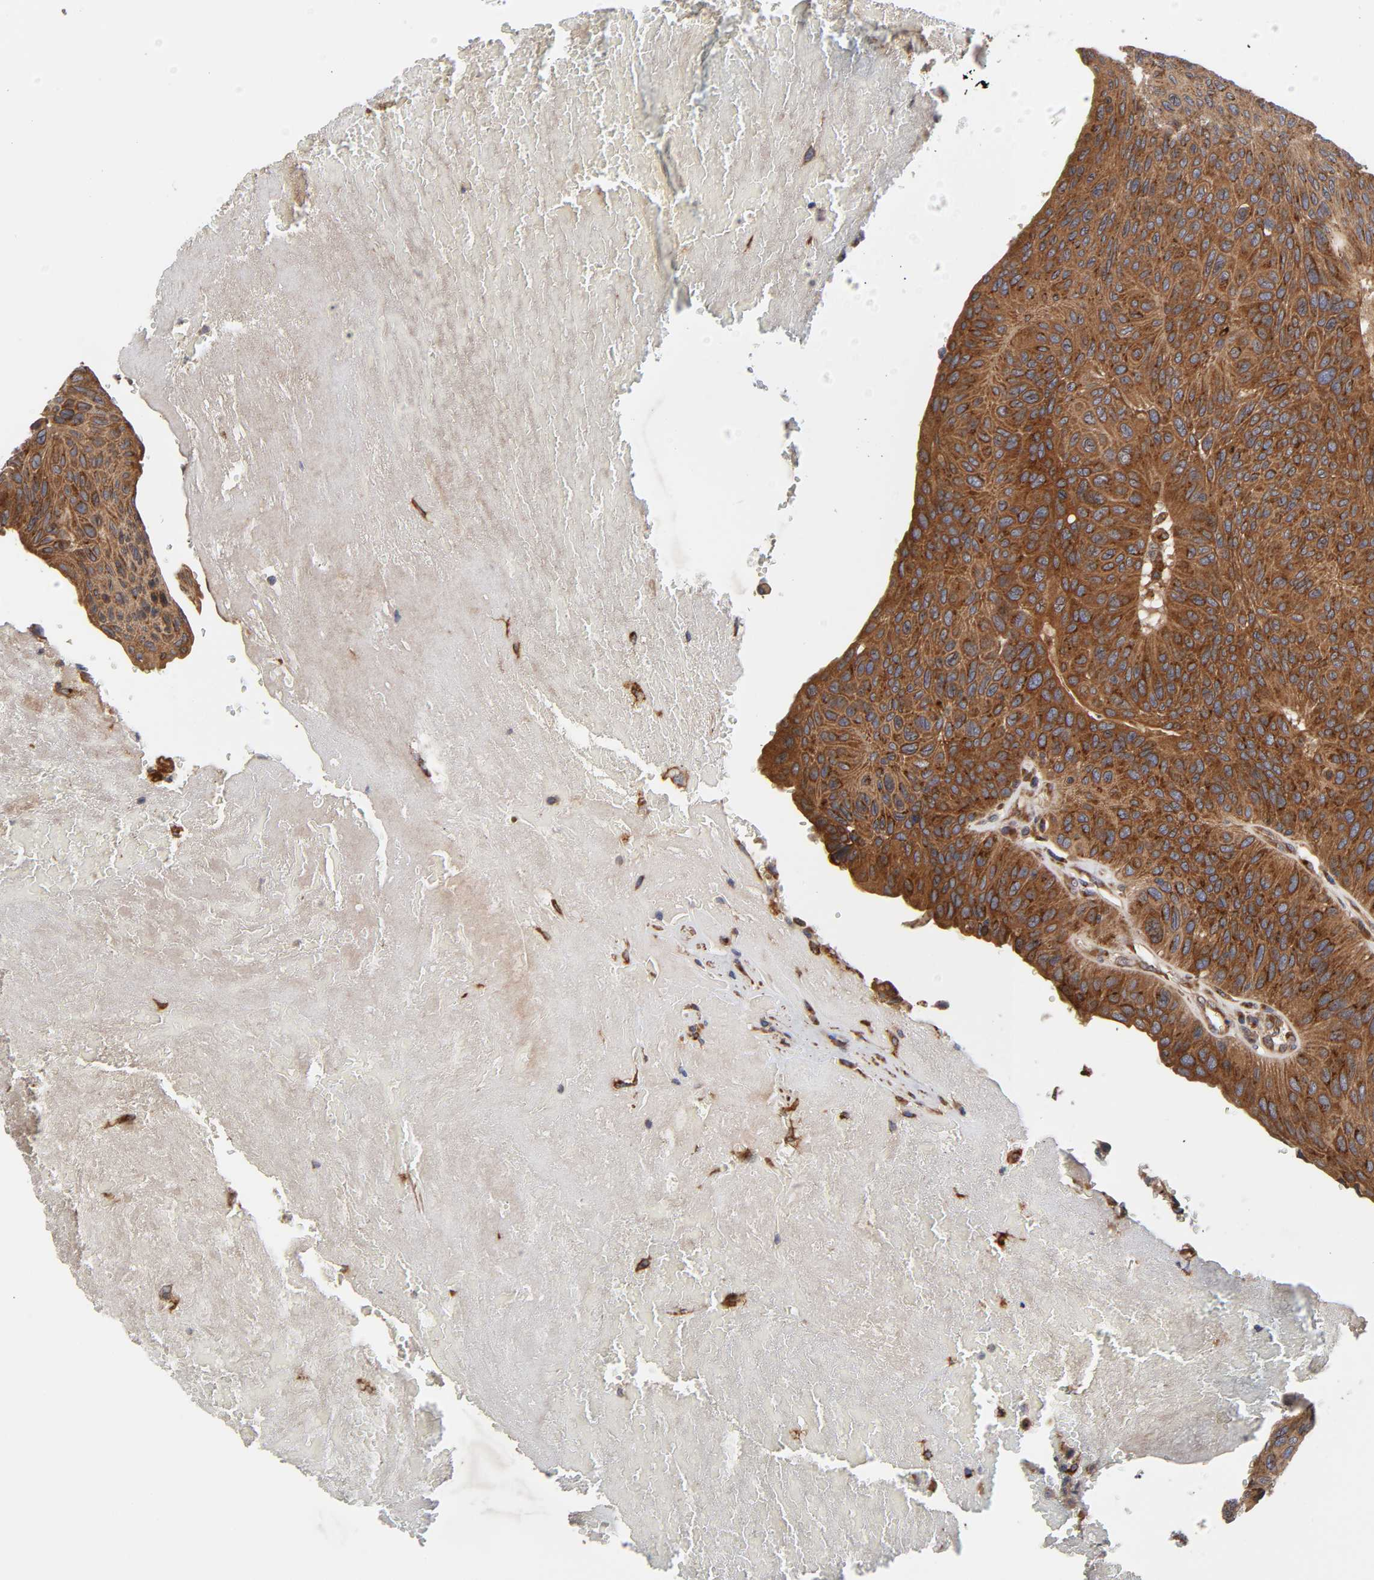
{"staining": {"intensity": "strong", "quantity": ">75%", "location": "cytoplasmic/membranous"}, "tissue": "urothelial cancer", "cell_type": "Tumor cells", "image_type": "cancer", "snomed": [{"axis": "morphology", "description": "Urothelial carcinoma, High grade"}, {"axis": "topography", "description": "Urinary bladder"}], "caption": "Immunohistochemistry (IHC) photomicrograph of neoplastic tissue: urothelial cancer stained using immunohistochemistry exhibits high levels of strong protein expression localized specifically in the cytoplasmic/membranous of tumor cells, appearing as a cytoplasmic/membranous brown color.", "gene": "GNPTG", "patient": {"sex": "male", "age": 66}}